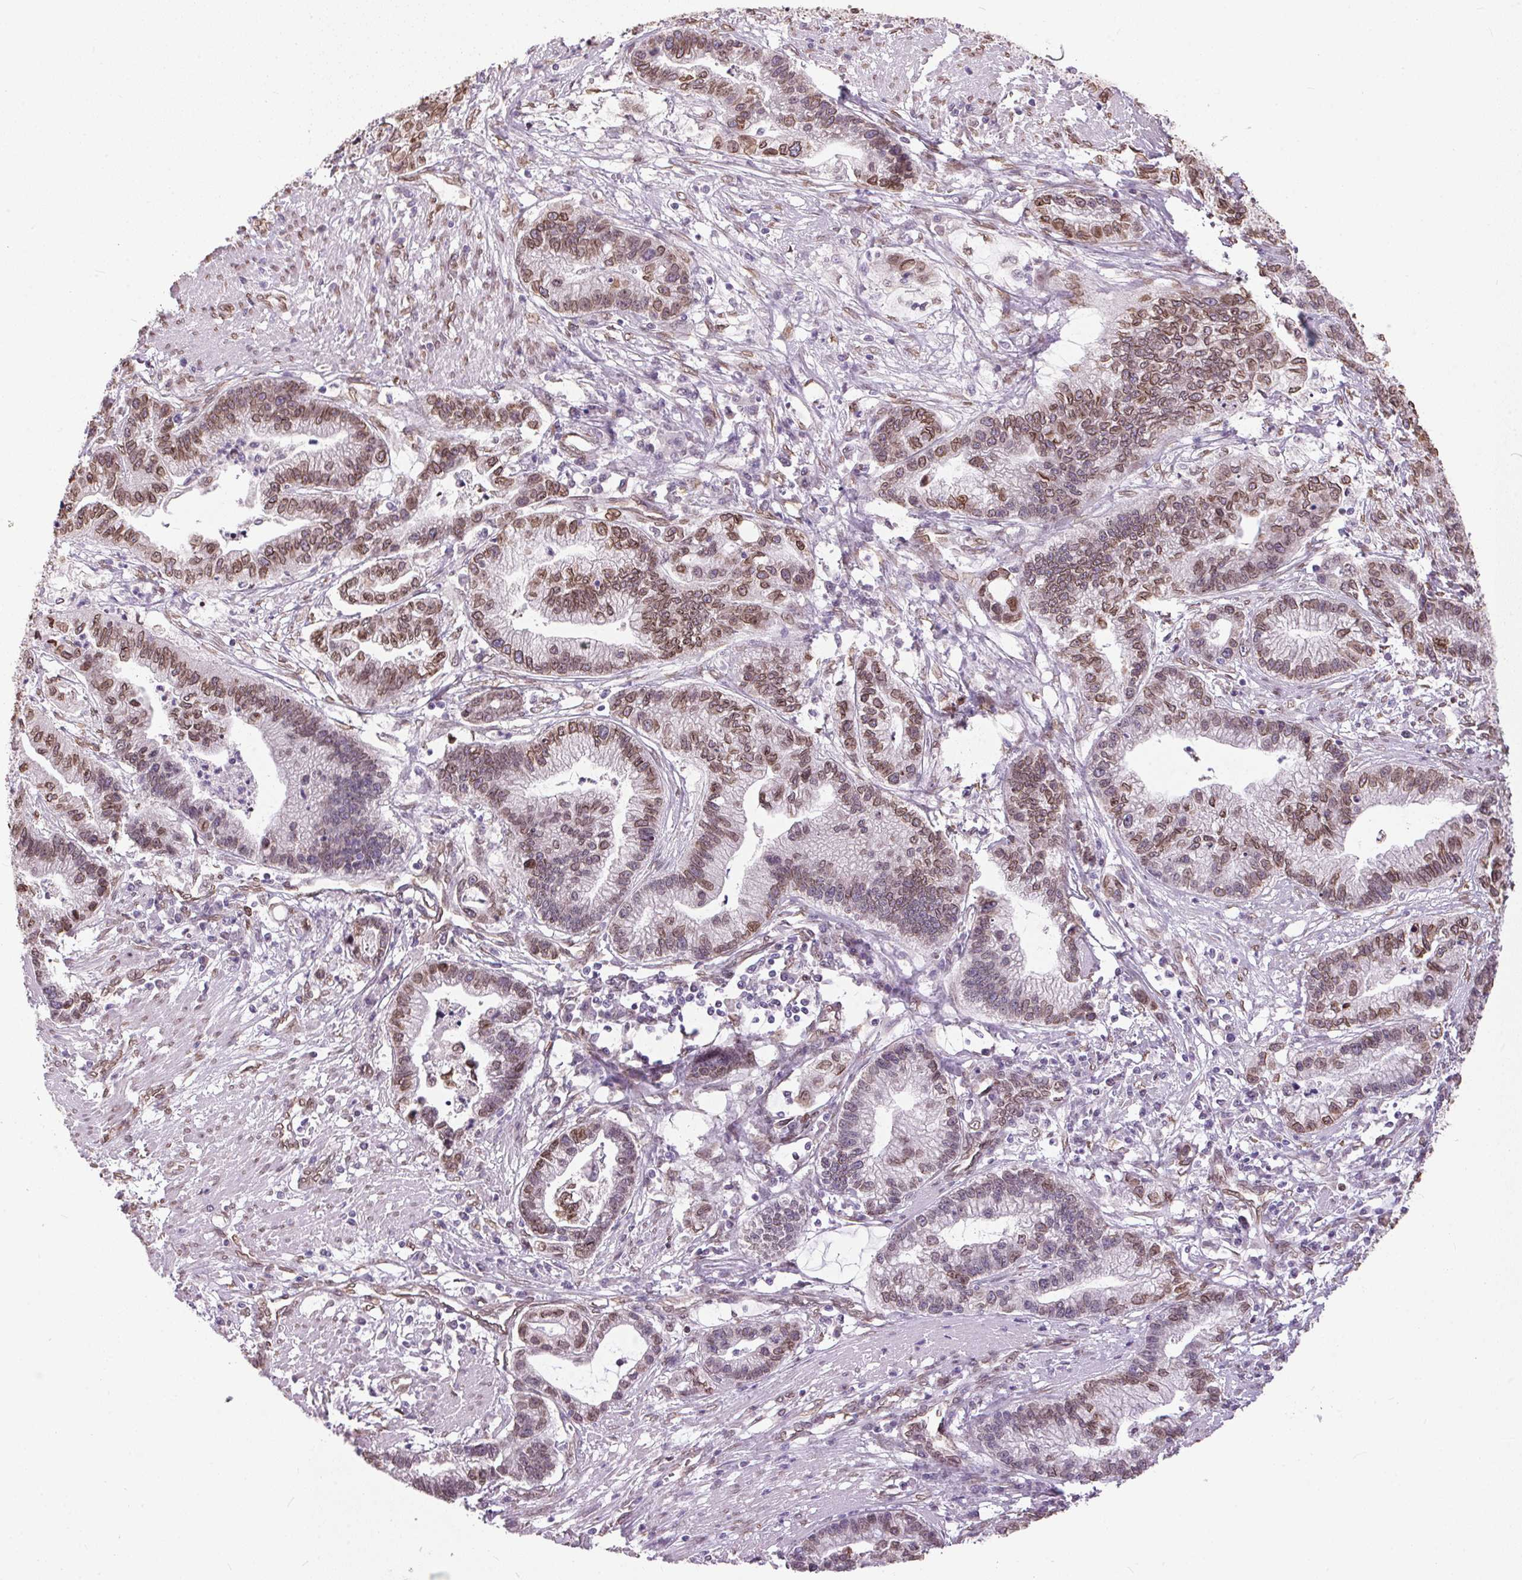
{"staining": {"intensity": "moderate", "quantity": "25%-75%", "location": "cytoplasmic/membranous,nuclear"}, "tissue": "stomach cancer", "cell_type": "Tumor cells", "image_type": "cancer", "snomed": [{"axis": "morphology", "description": "Adenocarcinoma, NOS"}, {"axis": "topography", "description": "Stomach"}], "caption": "The micrograph shows staining of stomach cancer, revealing moderate cytoplasmic/membranous and nuclear protein expression (brown color) within tumor cells.", "gene": "TMEM175", "patient": {"sex": "male", "age": 83}}